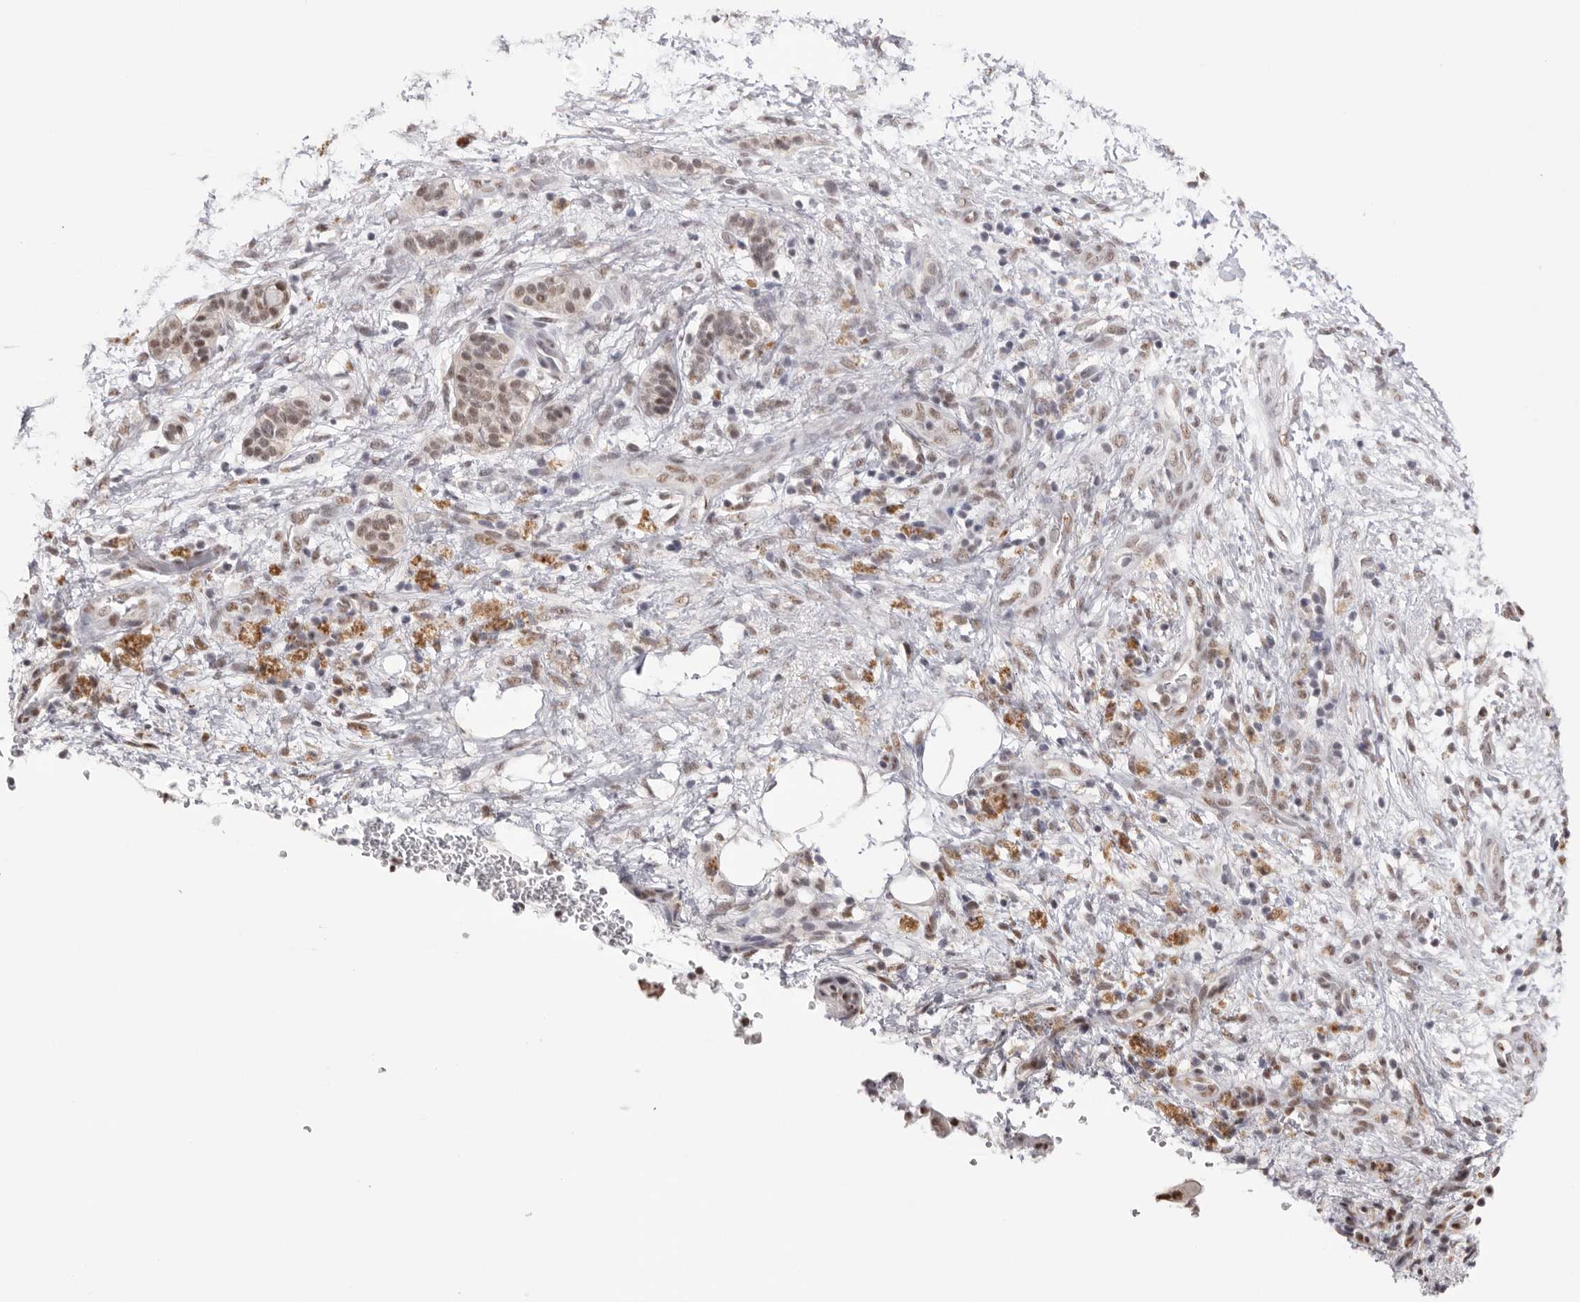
{"staining": {"intensity": "moderate", "quantity": "<25%", "location": "nuclear"}, "tissue": "pancreatic cancer", "cell_type": "Tumor cells", "image_type": "cancer", "snomed": [{"axis": "morphology", "description": "Adenocarcinoma, NOS"}, {"axis": "topography", "description": "Pancreas"}], "caption": "Immunohistochemistry (IHC) image of neoplastic tissue: pancreatic adenocarcinoma stained using immunohistochemistry (IHC) demonstrates low levels of moderate protein expression localized specifically in the nuclear of tumor cells, appearing as a nuclear brown color.", "gene": "BCLAF3", "patient": {"sex": "female", "age": 78}}